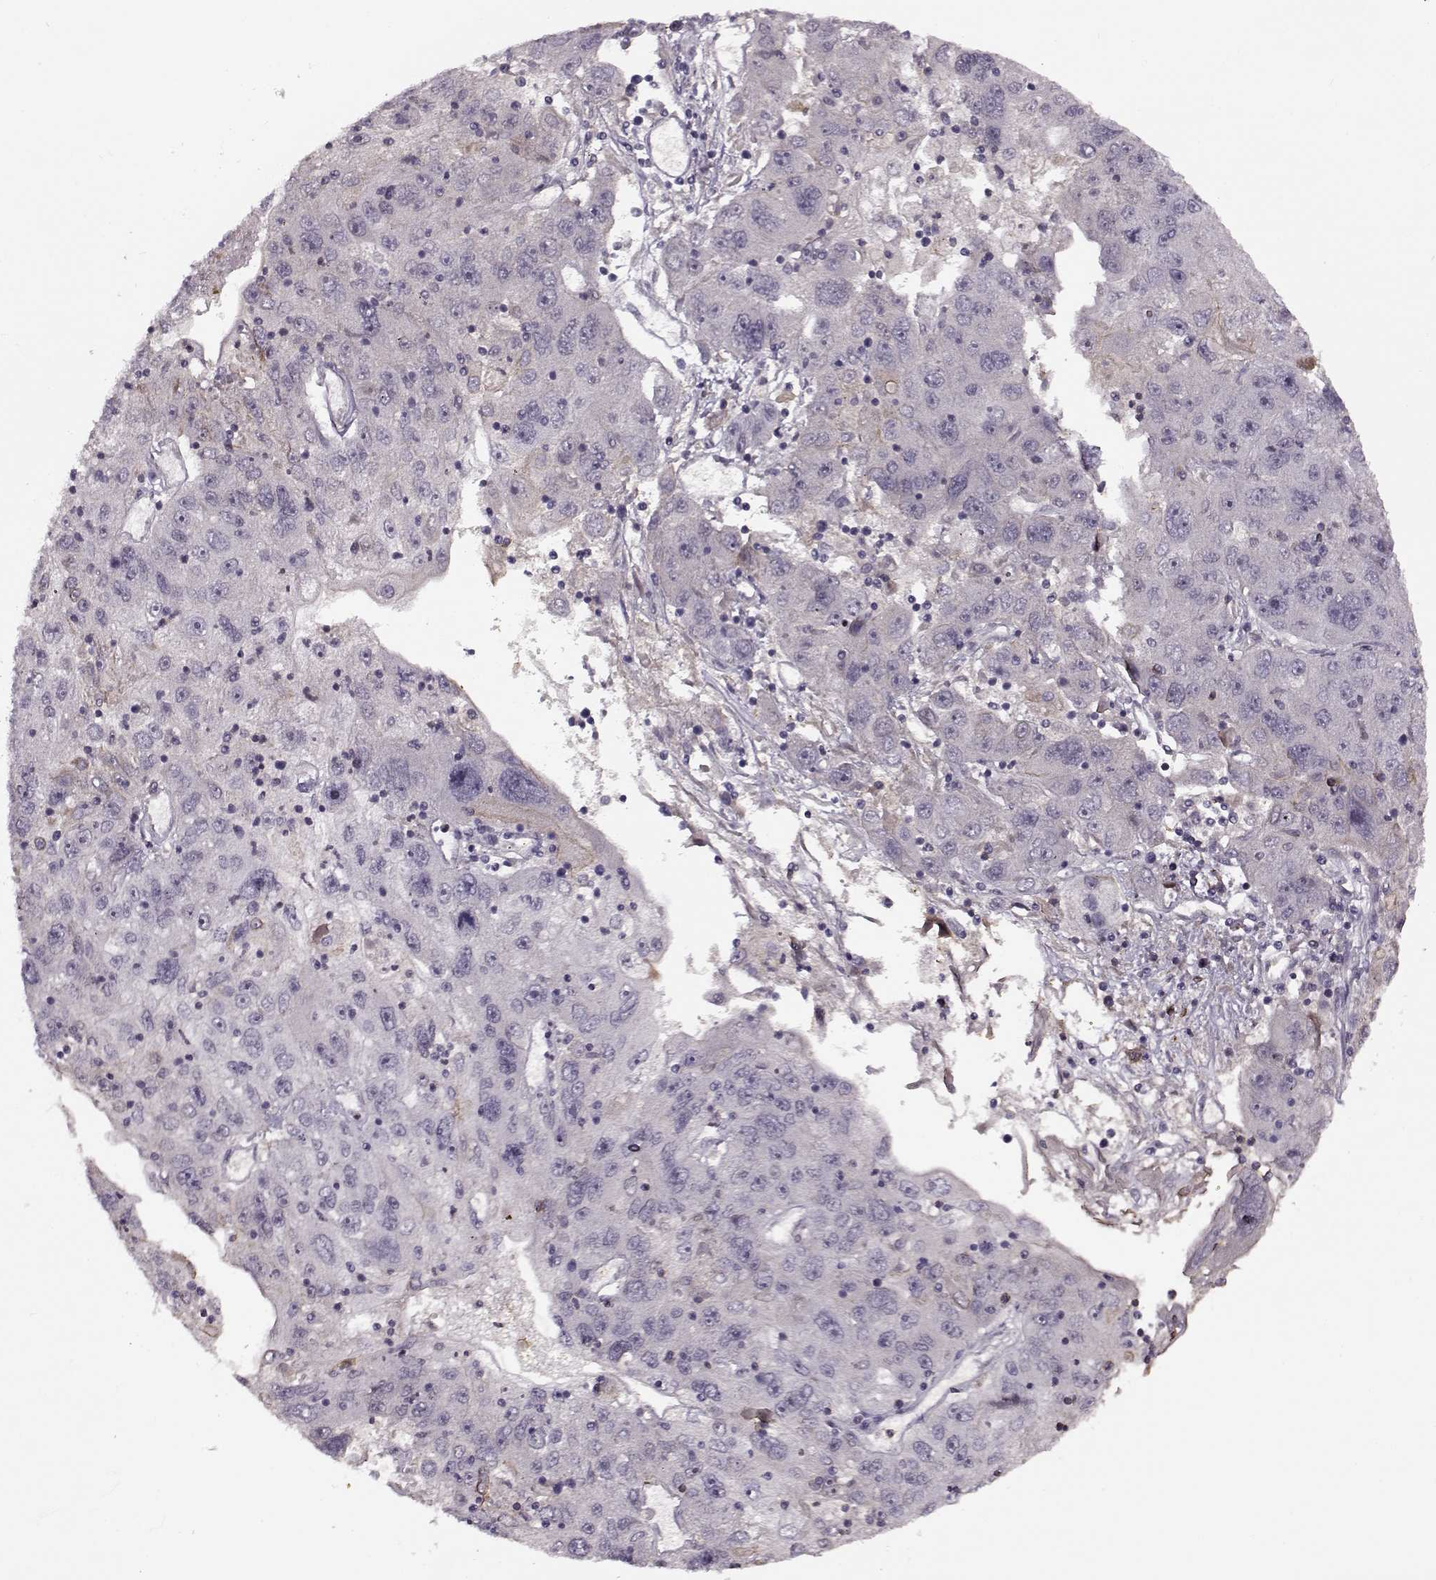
{"staining": {"intensity": "negative", "quantity": "none", "location": "none"}, "tissue": "stomach cancer", "cell_type": "Tumor cells", "image_type": "cancer", "snomed": [{"axis": "morphology", "description": "Adenocarcinoma, NOS"}, {"axis": "topography", "description": "Stomach"}], "caption": "Immunohistochemistry of stomach adenocarcinoma reveals no staining in tumor cells.", "gene": "DENND4B", "patient": {"sex": "male", "age": 56}}